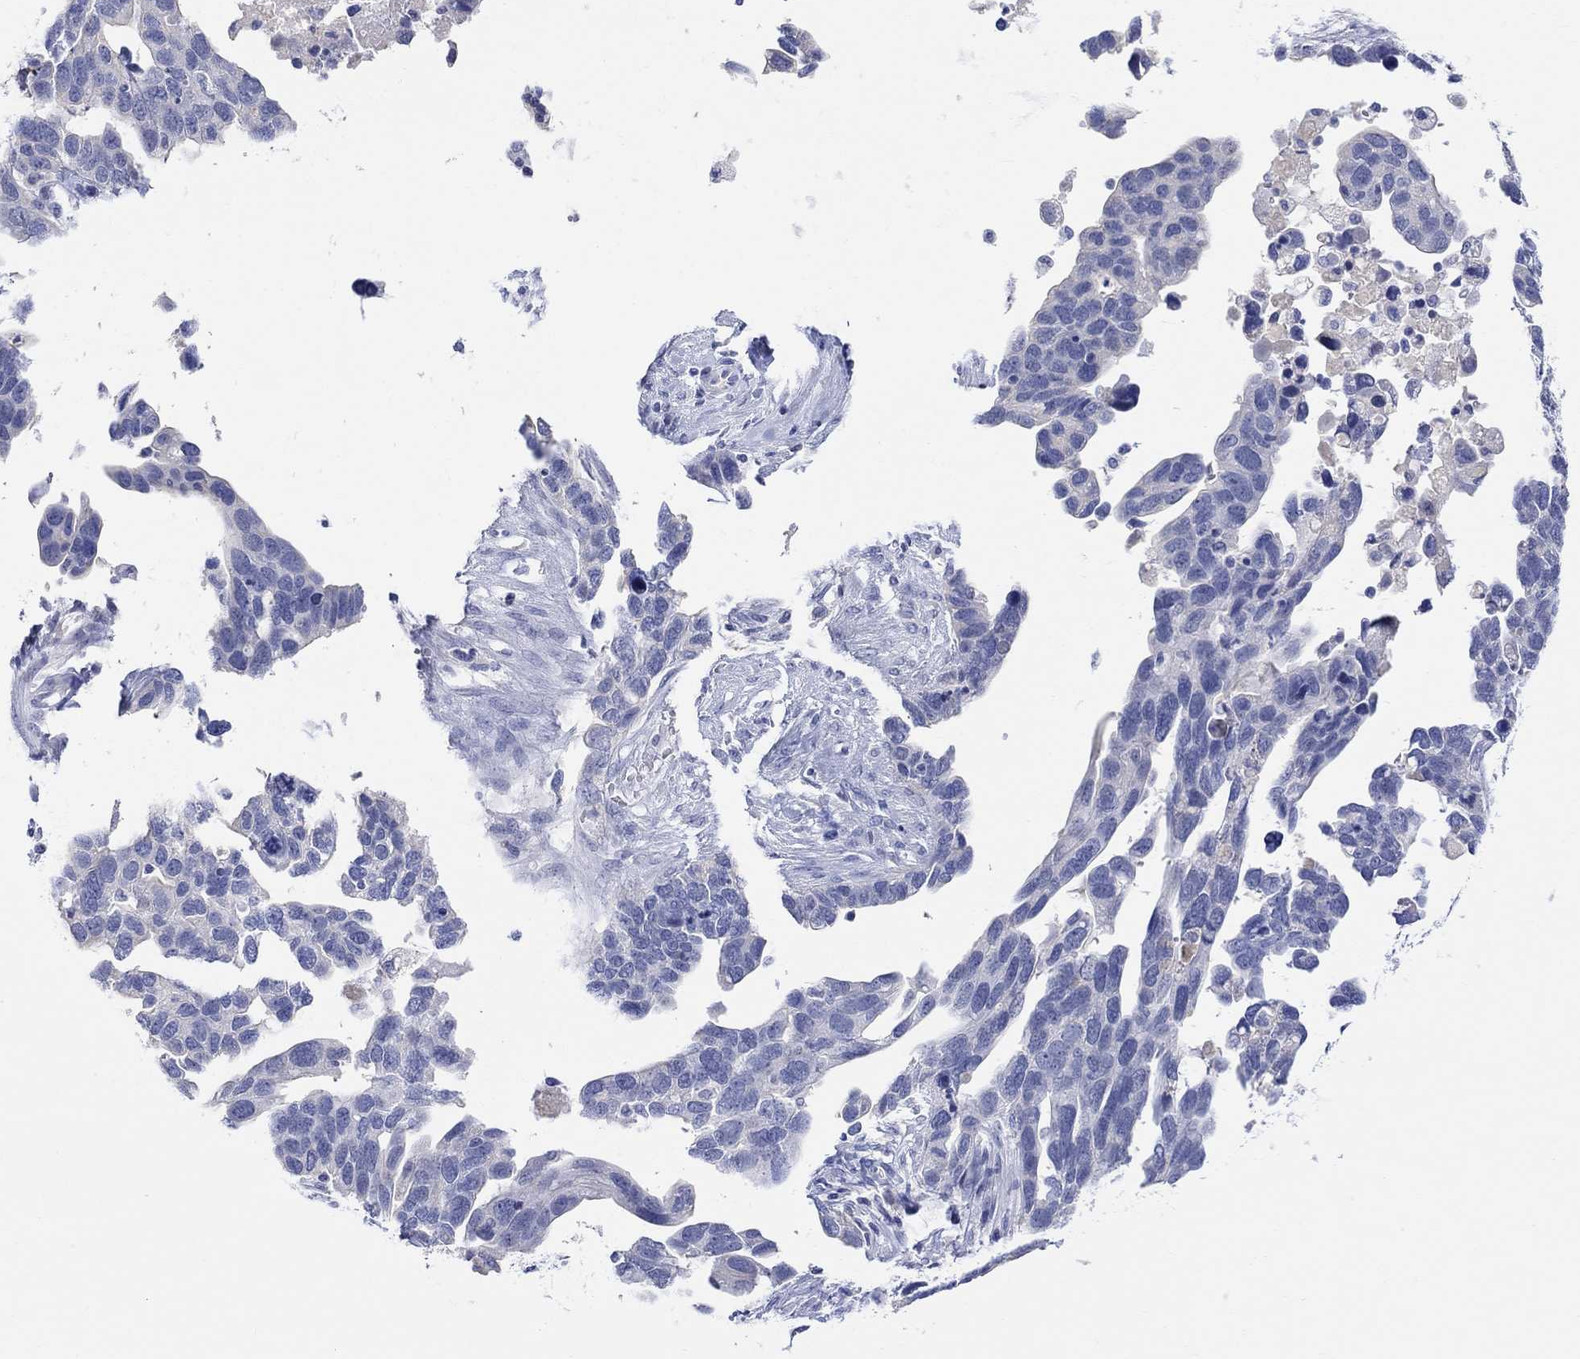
{"staining": {"intensity": "negative", "quantity": "none", "location": "none"}, "tissue": "ovarian cancer", "cell_type": "Tumor cells", "image_type": "cancer", "snomed": [{"axis": "morphology", "description": "Cystadenocarcinoma, serous, NOS"}, {"axis": "topography", "description": "Ovary"}], "caption": "This is a photomicrograph of immunohistochemistry (IHC) staining of ovarian cancer, which shows no staining in tumor cells. (Brightfield microscopy of DAB IHC at high magnification).", "gene": "TYR", "patient": {"sex": "female", "age": 54}}